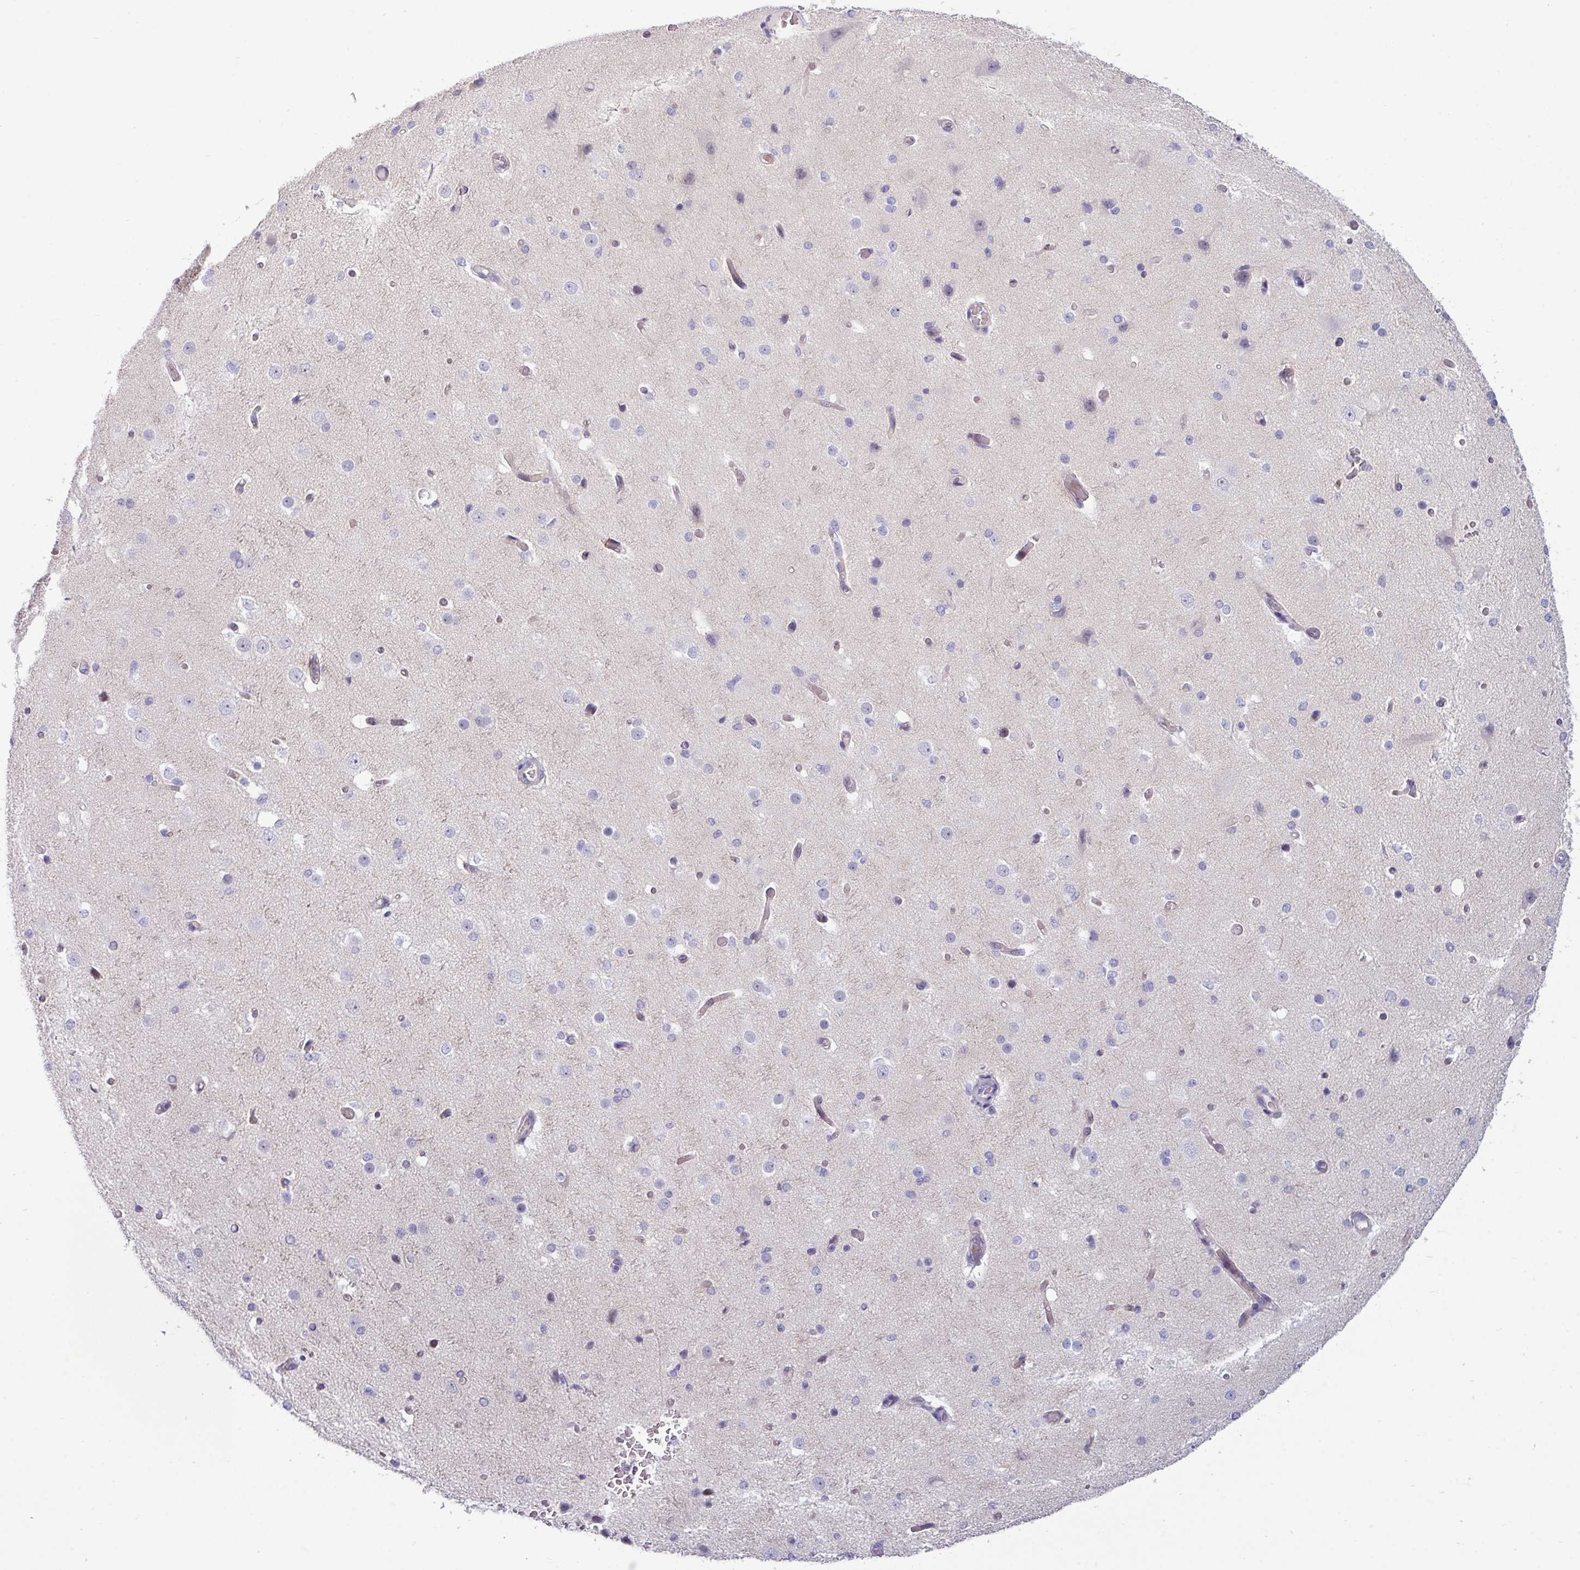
{"staining": {"intensity": "negative", "quantity": "none", "location": "none"}, "tissue": "cerebral cortex", "cell_type": "Endothelial cells", "image_type": "normal", "snomed": [{"axis": "morphology", "description": "Normal tissue, NOS"}, {"axis": "morphology", "description": "Inflammation, NOS"}, {"axis": "topography", "description": "Cerebral cortex"}], "caption": "Protein analysis of normal cerebral cortex displays no significant positivity in endothelial cells.", "gene": "ACAP3", "patient": {"sex": "male", "age": 6}}